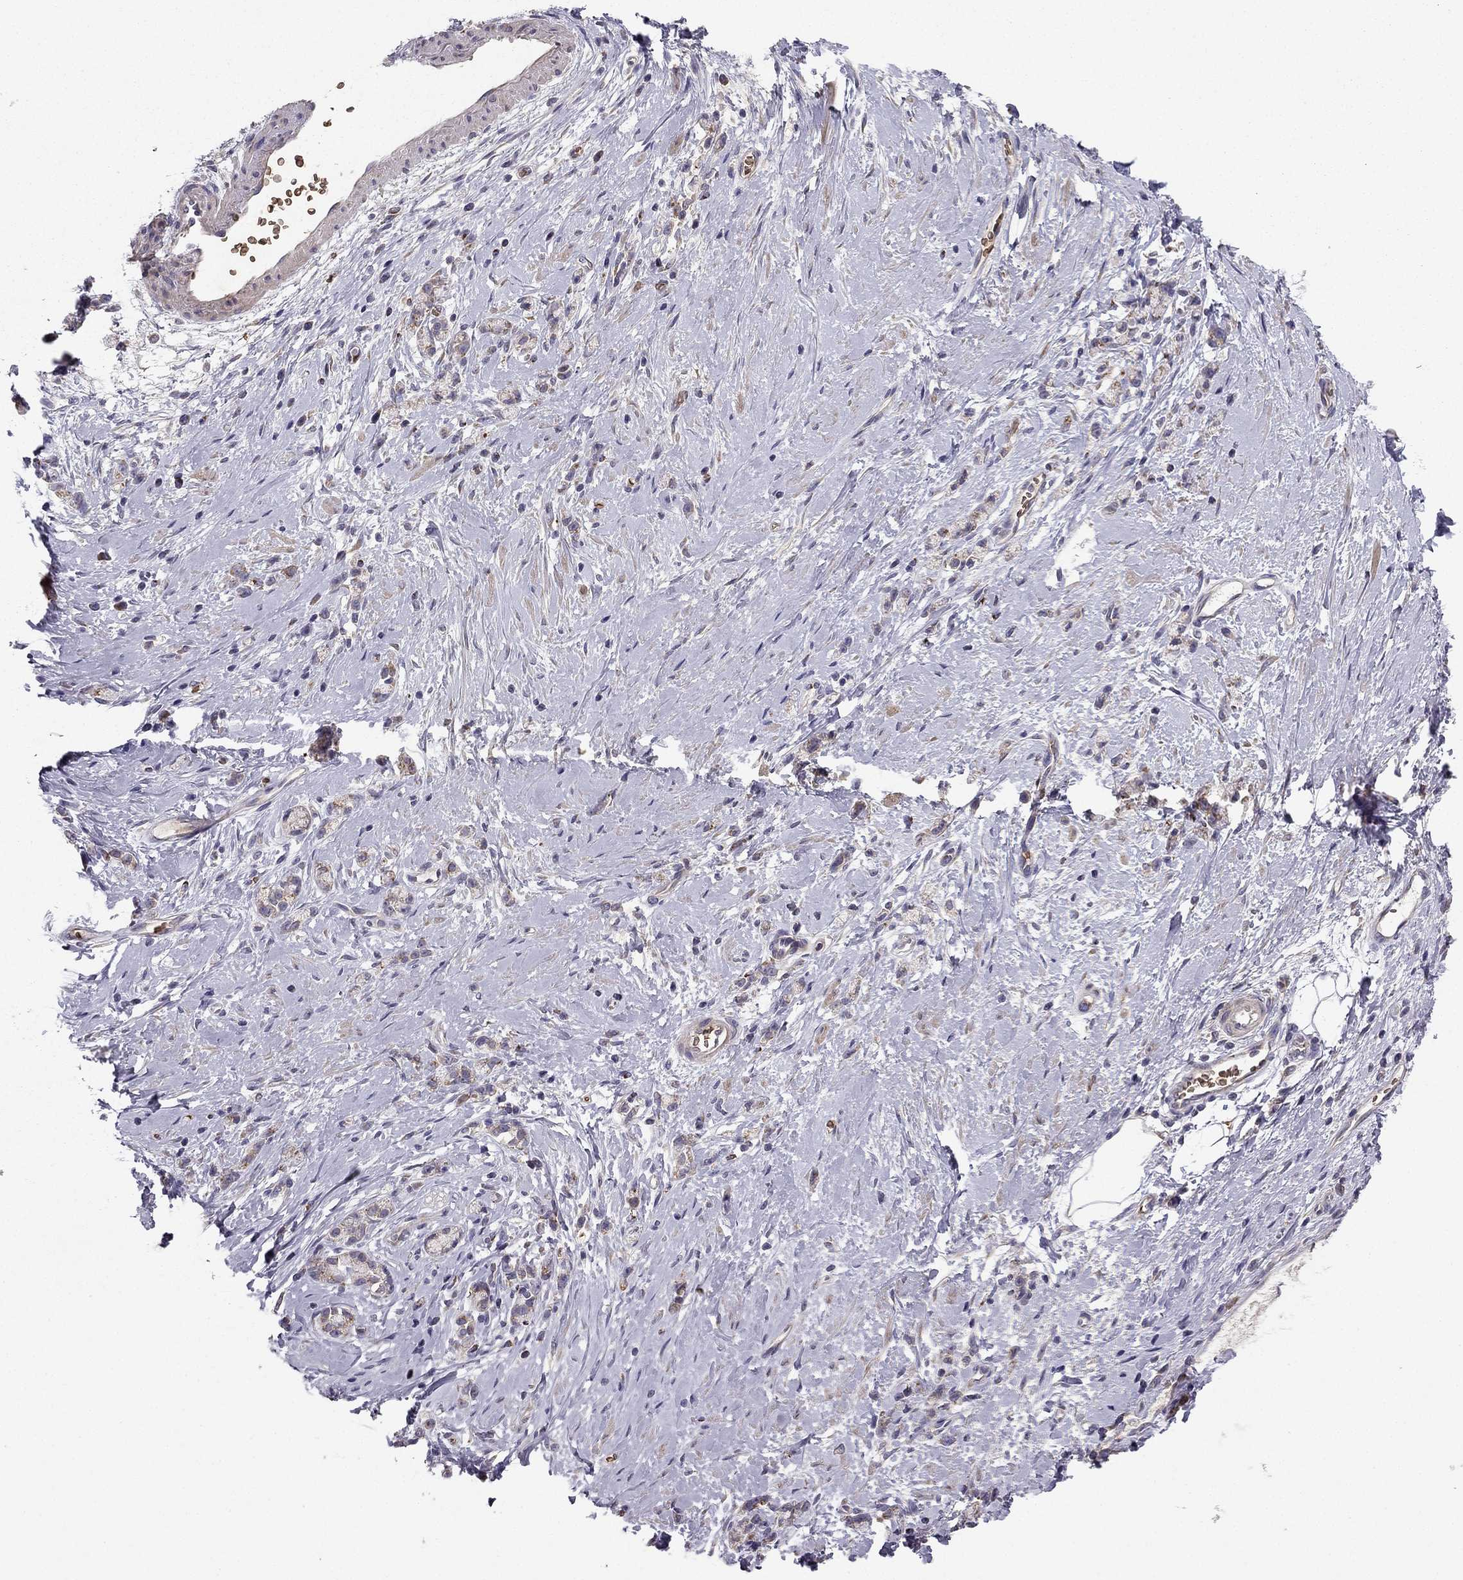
{"staining": {"intensity": "moderate", "quantity": "<25%", "location": "cytoplasmic/membranous"}, "tissue": "stomach cancer", "cell_type": "Tumor cells", "image_type": "cancer", "snomed": [{"axis": "morphology", "description": "Adenocarcinoma, NOS"}, {"axis": "topography", "description": "Stomach"}], "caption": "An image showing moderate cytoplasmic/membranous positivity in approximately <25% of tumor cells in adenocarcinoma (stomach), as visualized by brown immunohistochemical staining.", "gene": "B4GALT7", "patient": {"sex": "male", "age": 58}}